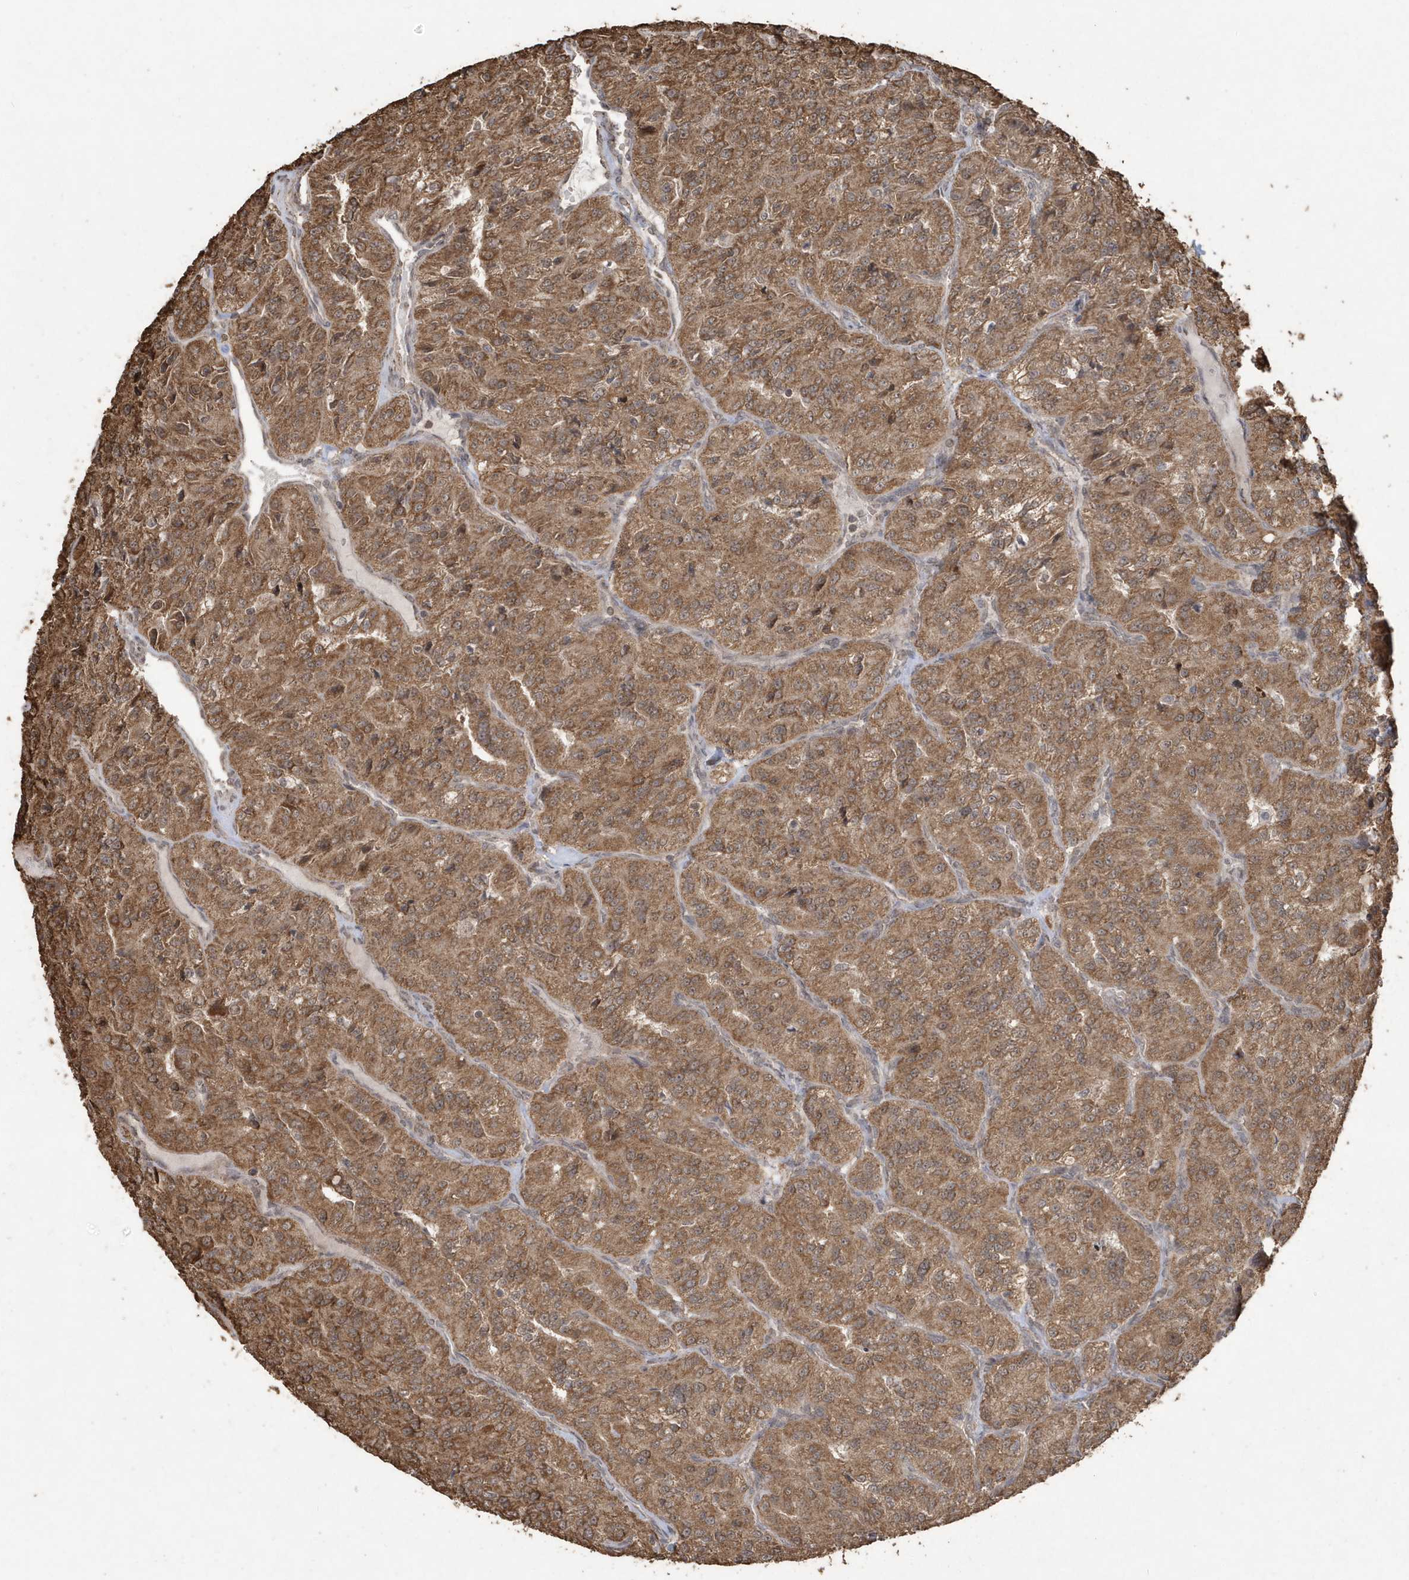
{"staining": {"intensity": "moderate", "quantity": ">75%", "location": "cytoplasmic/membranous"}, "tissue": "renal cancer", "cell_type": "Tumor cells", "image_type": "cancer", "snomed": [{"axis": "morphology", "description": "Adenocarcinoma, NOS"}, {"axis": "topography", "description": "Kidney"}], "caption": "Approximately >75% of tumor cells in renal adenocarcinoma display moderate cytoplasmic/membranous protein staining as visualized by brown immunohistochemical staining.", "gene": "PAXBP1", "patient": {"sex": "female", "age": 63}}